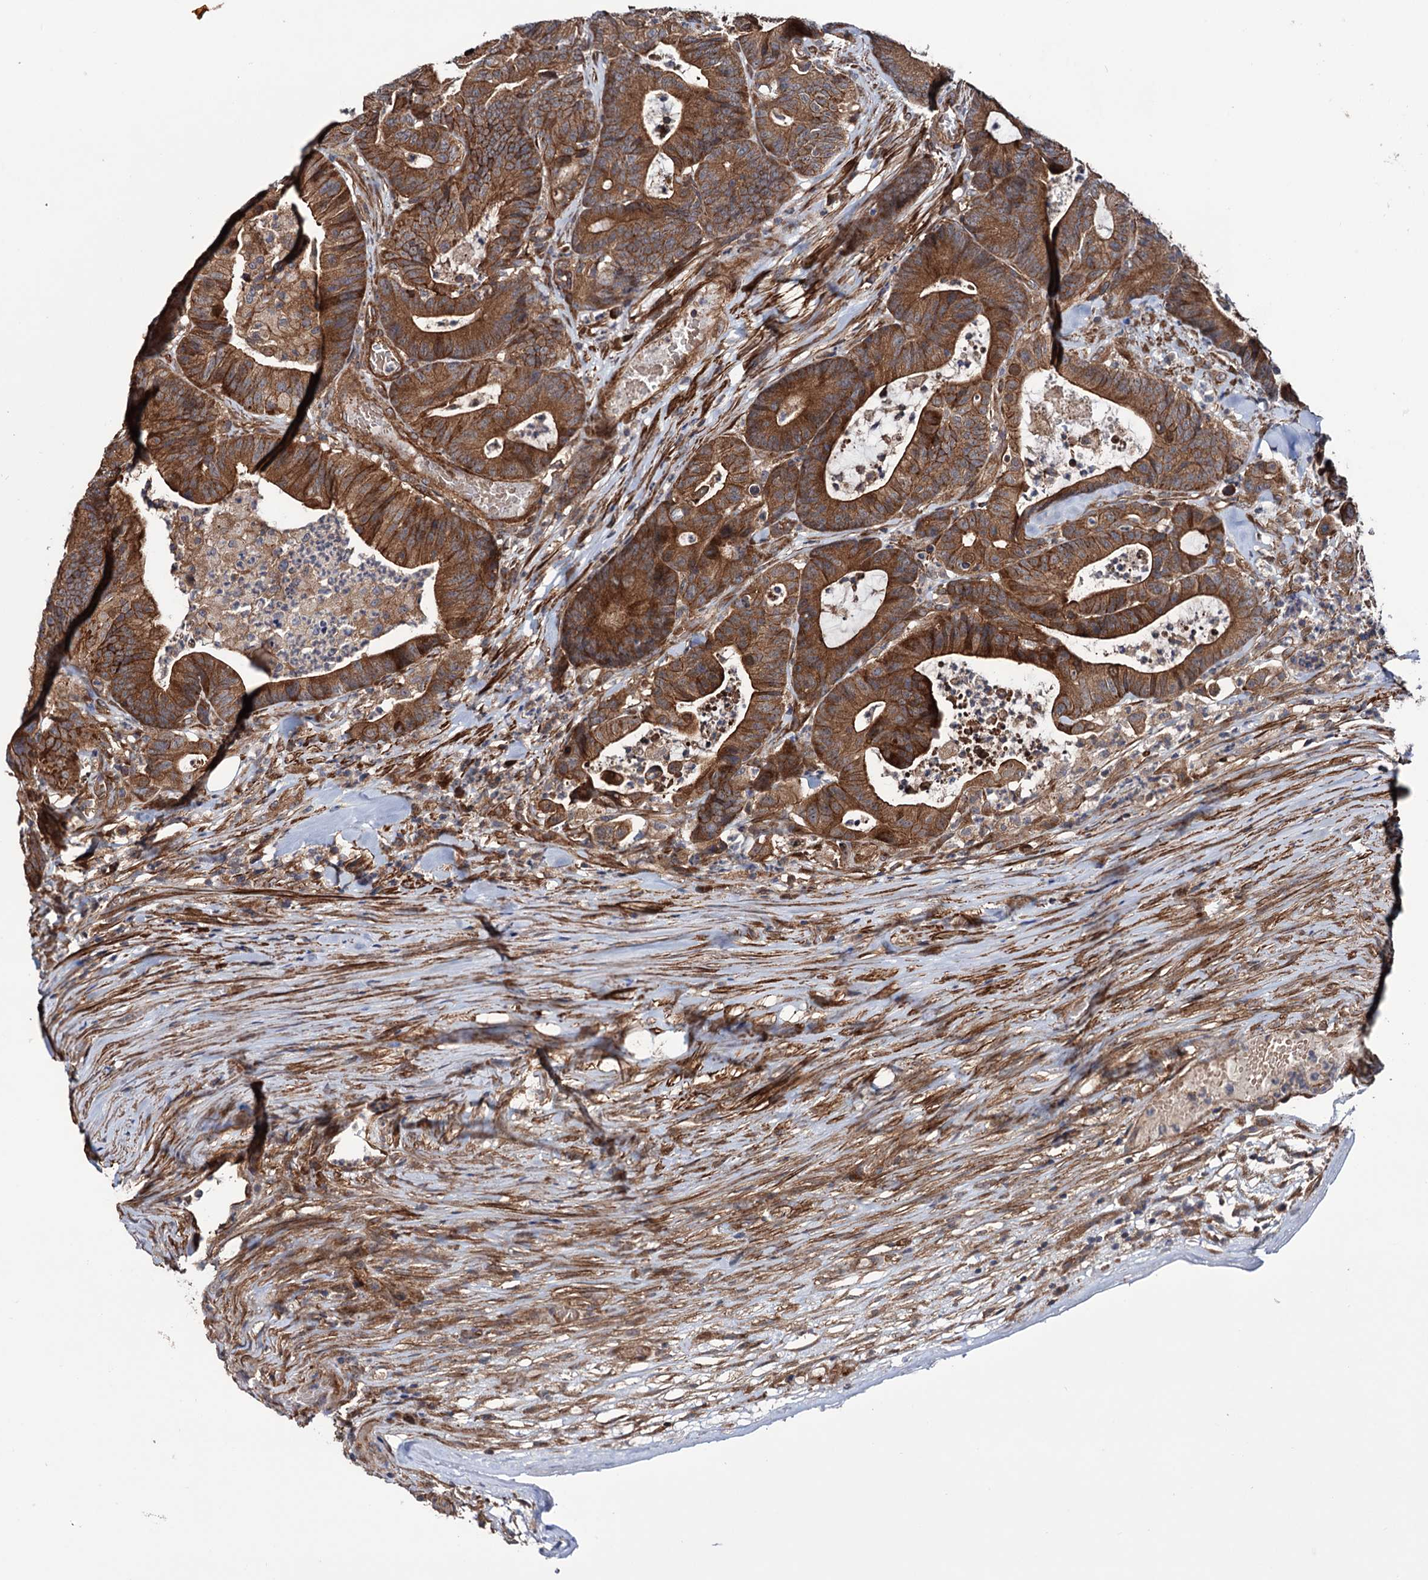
{"staining": {"intensity": "strong", "quantity": ">75%", "location": "cytoplasmic/membranous"}, "tissue": "colorectal cancer", "cell_type": "Tumor cells", "image_type": "cancer", "snomed": [{"axis": "morphology", "description": "Adenocarcinoma, NOS"}, {"axis": "topography", "description": "Colon"}], "caption": "Immunohistochemistry (DAB) staining of human colorectal cancer exhibits strong cytoplasmic/membranous protein expression in about >75% of tumor cells. The staining was performed using DAB (3,3'-diaminobenzidine), with brown indicating positive protein expression. Nuclei are stained blue with hematoxylin.", "gene": "FERMT2", "patient": {"sex": "female", "age": 84}}